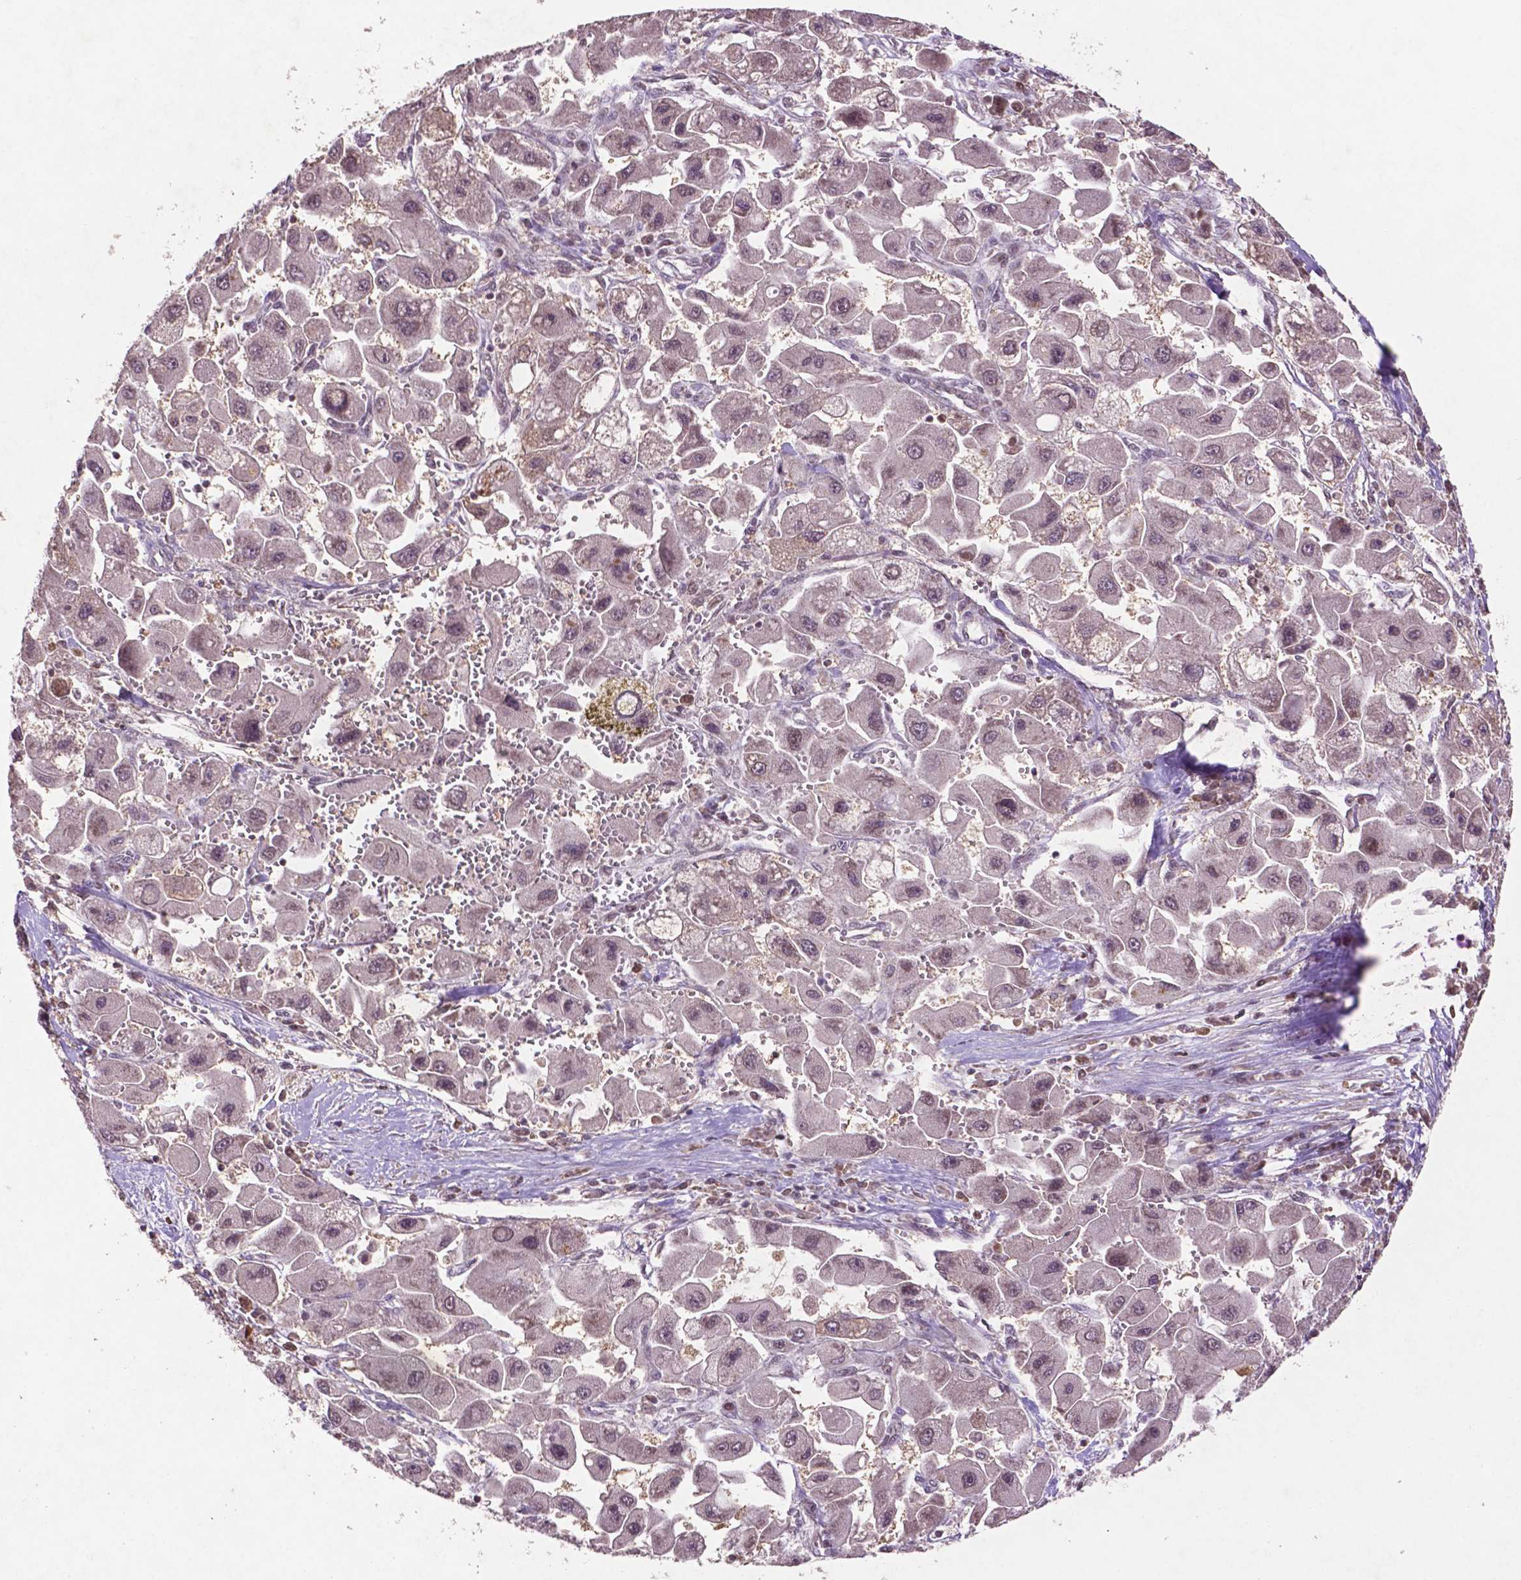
{"staining": {"intensity": "weak", "quantity": "<25%", "location": "nuclear"}, "tissue": "liver cancer", "cell_type": "Tumor cells", "image_type": "cancer", "snomed": [{"axis": "morphology", "description": "Carcinoma, Hepatocellular, NOS"}, {"axis": "topography", "description": "Liver"}], "caption": "Immunohistochemistry of liver hepatocellular carcinoma demonstrates no staining in tumor cells. The staining was performed using DAB to visualize the protein expression in brown, while the nuclei were stained in blue with hematoxylin (Magnification: 20x).", "gene": "GLRX", "patient": {"sex": "male", "age": 24}}